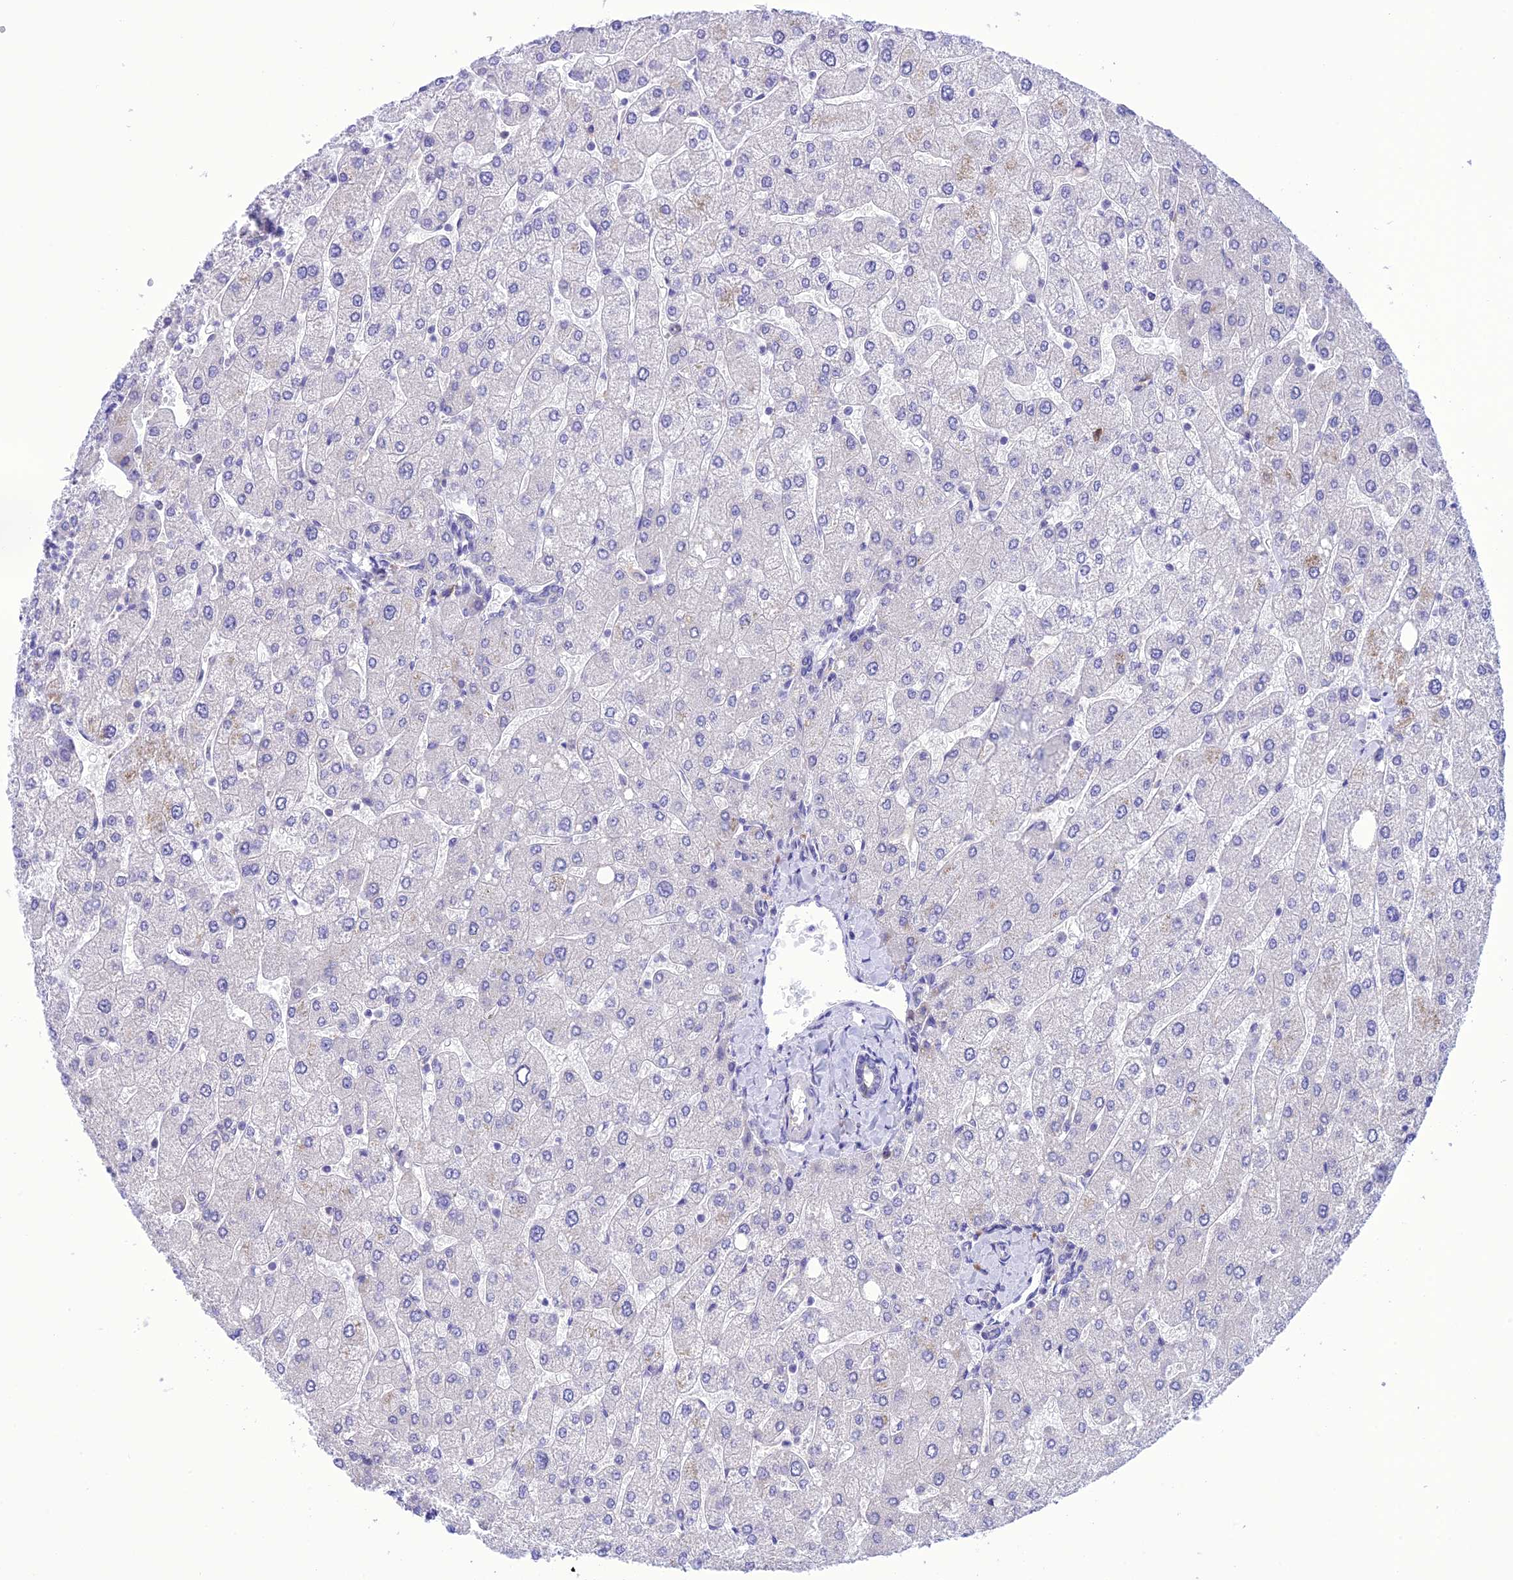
{"staining": {"intensity": "negative", "quantity": "none", "location": "none"}, "tissue": "liver", "cell_type": "Cholangiocytes", "image_type": "normal", "snomed": [{"axis": "morphology", "description": "Normal tissue, NOS"}, {"axis": "topography", "description": "Liver"}], "caption": "IHC of benign liver demonstrates no positivity in cholangiocytes.", "gene": "RNF126", "patient": {"sex": "male", "age": 55}}